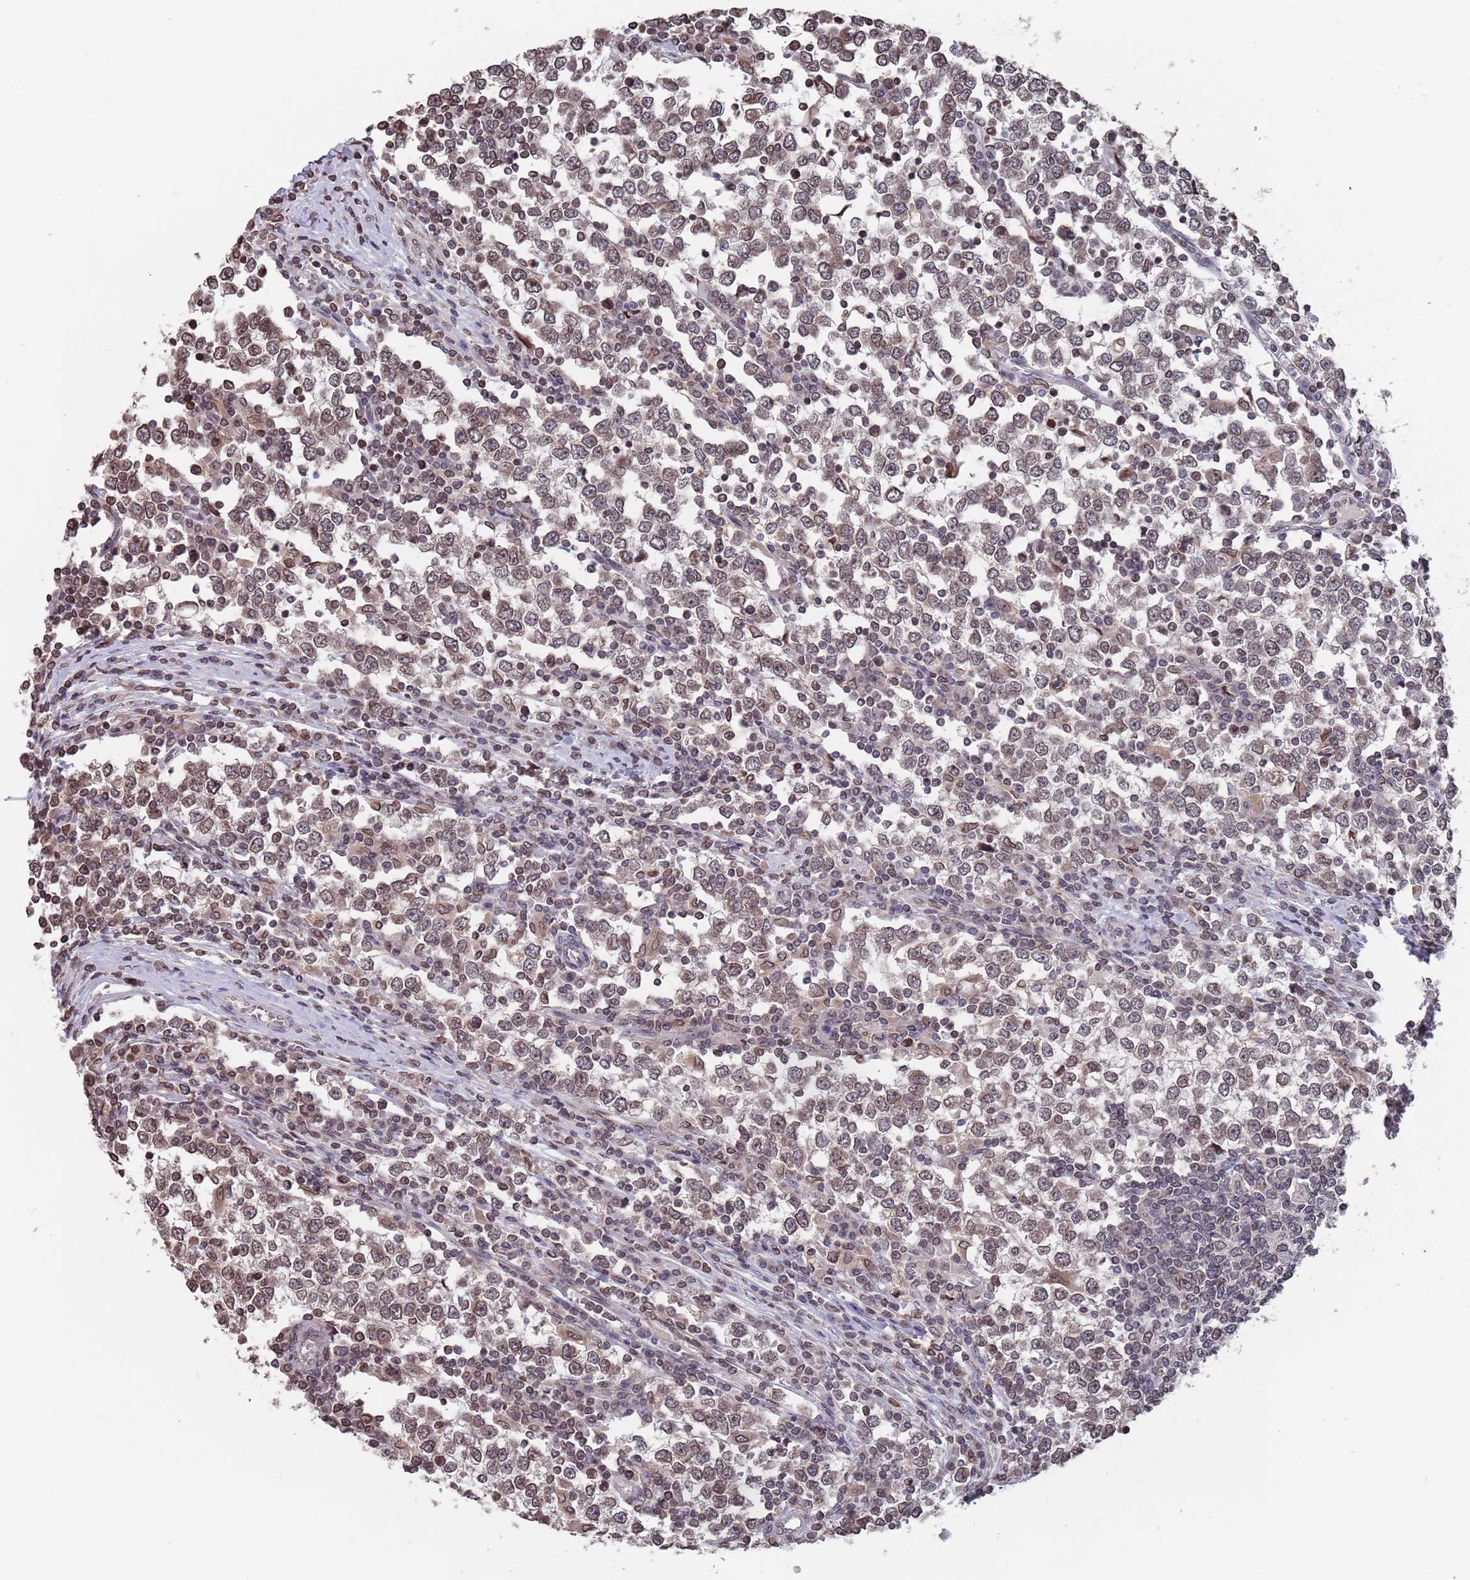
{"staining": {"intensity": "moderate", "quantity": ">75%", "location": "cytoplasmic/membranous,nuclear"}, "tissue": "testis cancer", "cell_type": "Tumor cells", "image_type": "cancer", "snomed": [{"axis": "morphology", "description": "Seminoma, NOS"}, {"axis": "topography", "description": "Testis"}], "caption": "Moderate cytoplasmic/membranous and nuclear positivity for a protein is identified in approximately >75% of tumor cells of testis cancer using immunohistochemistry (IHC).", "gene": "SDHAF3", "patient": {"sex": "male", "age": 65}}